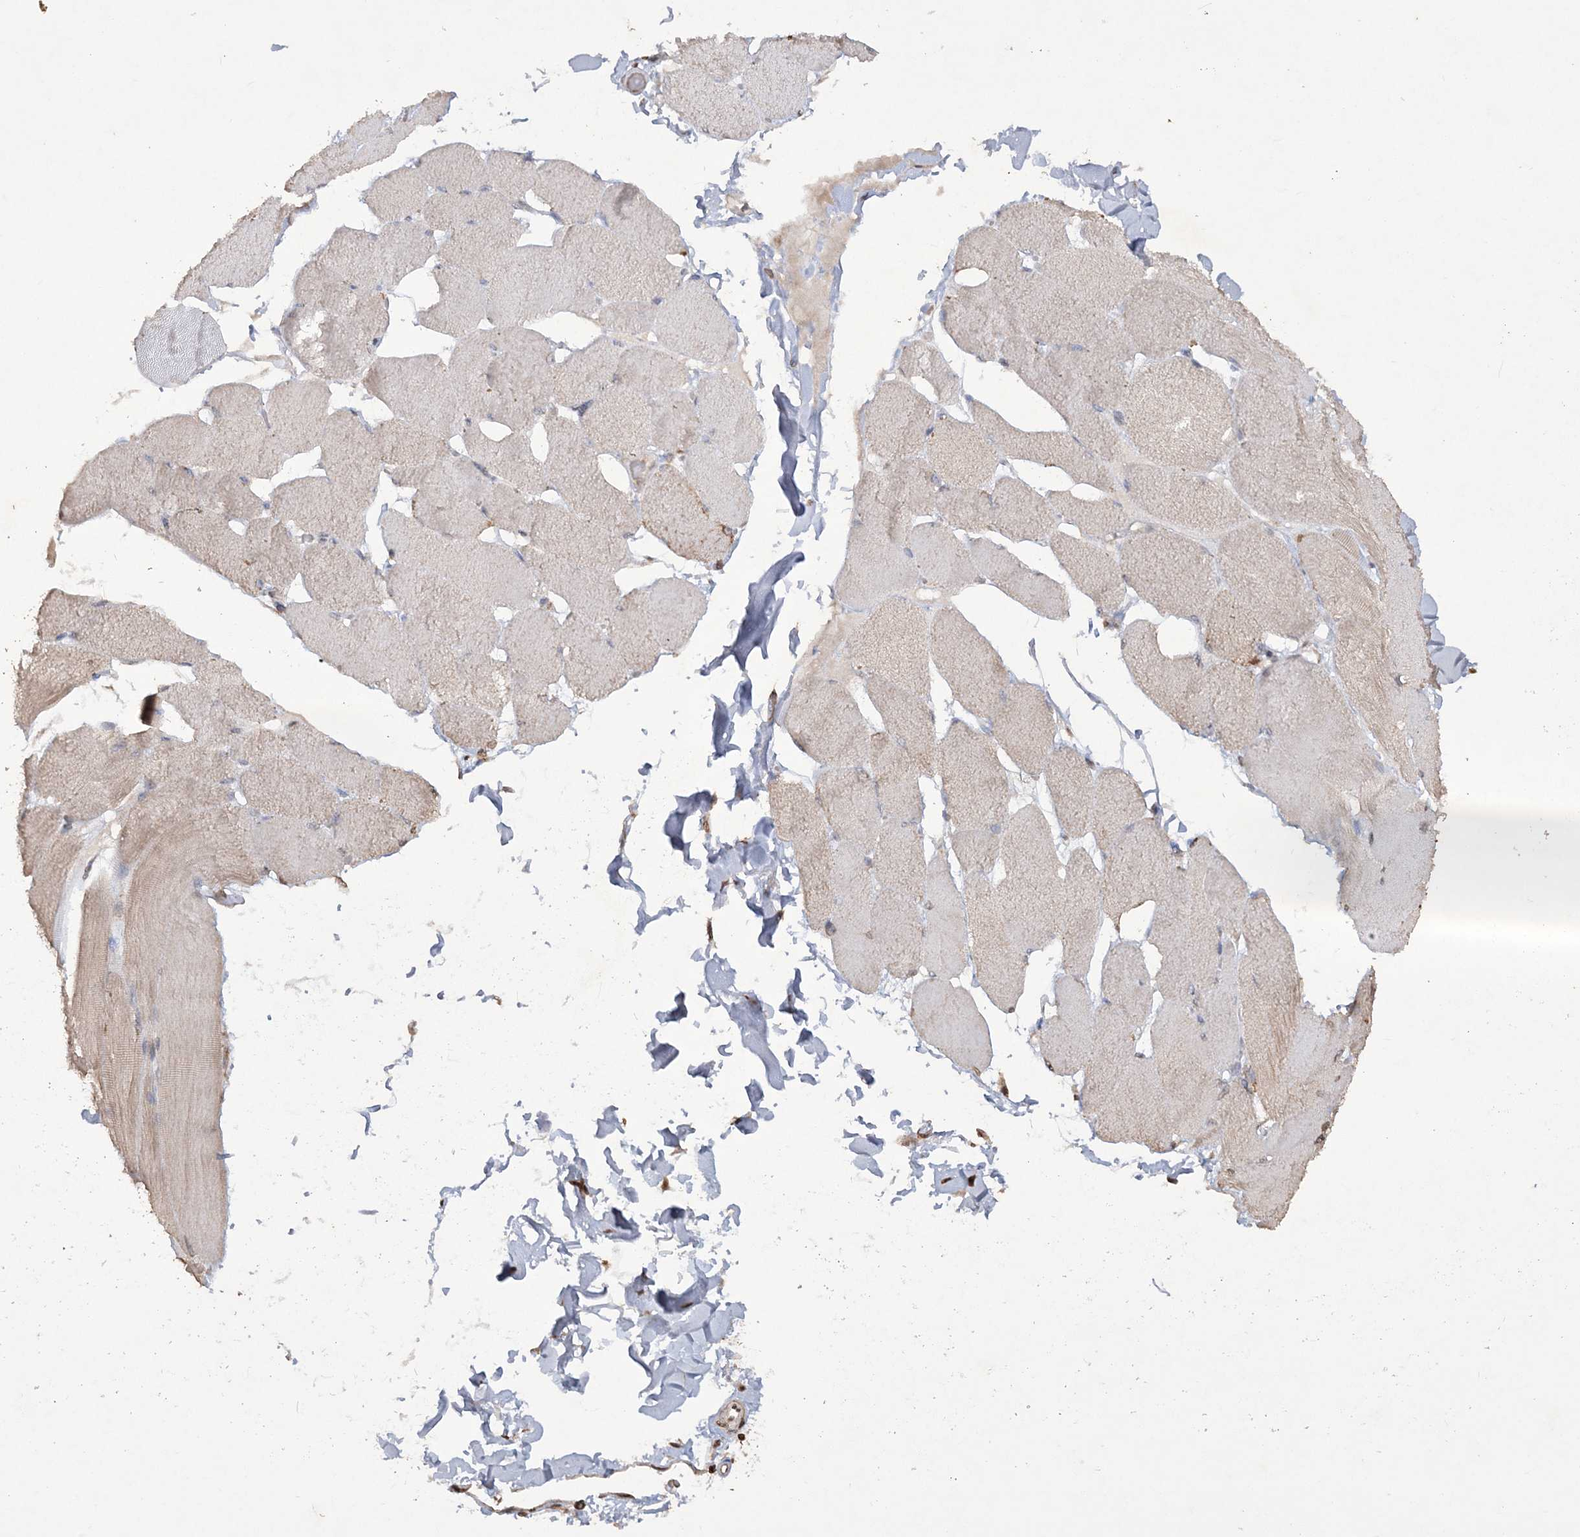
{"staining": {"intensity": "negative", "quantity": "none", "location": "none"}, "tissue": "skeletal muscle", "cell_type": "Myocytes", "image_type": "normal", "snomed": [{"axis": "morphology", "description": "Normal tissue, NOS"}, {"axis": "topography", "description": "Skin"}, {"axis": "topography", "description": "Skeletal muscle"}], "caption": "Immunohistochemical staining of benign skeletal muscle shows no significant expression in myocytes. The staining is performed using DAB brown chromogen with nuclei counter-stained in using hematoxylin.", "gene": "TTC7A", "patient": {"sex": "male", "age": 83}}